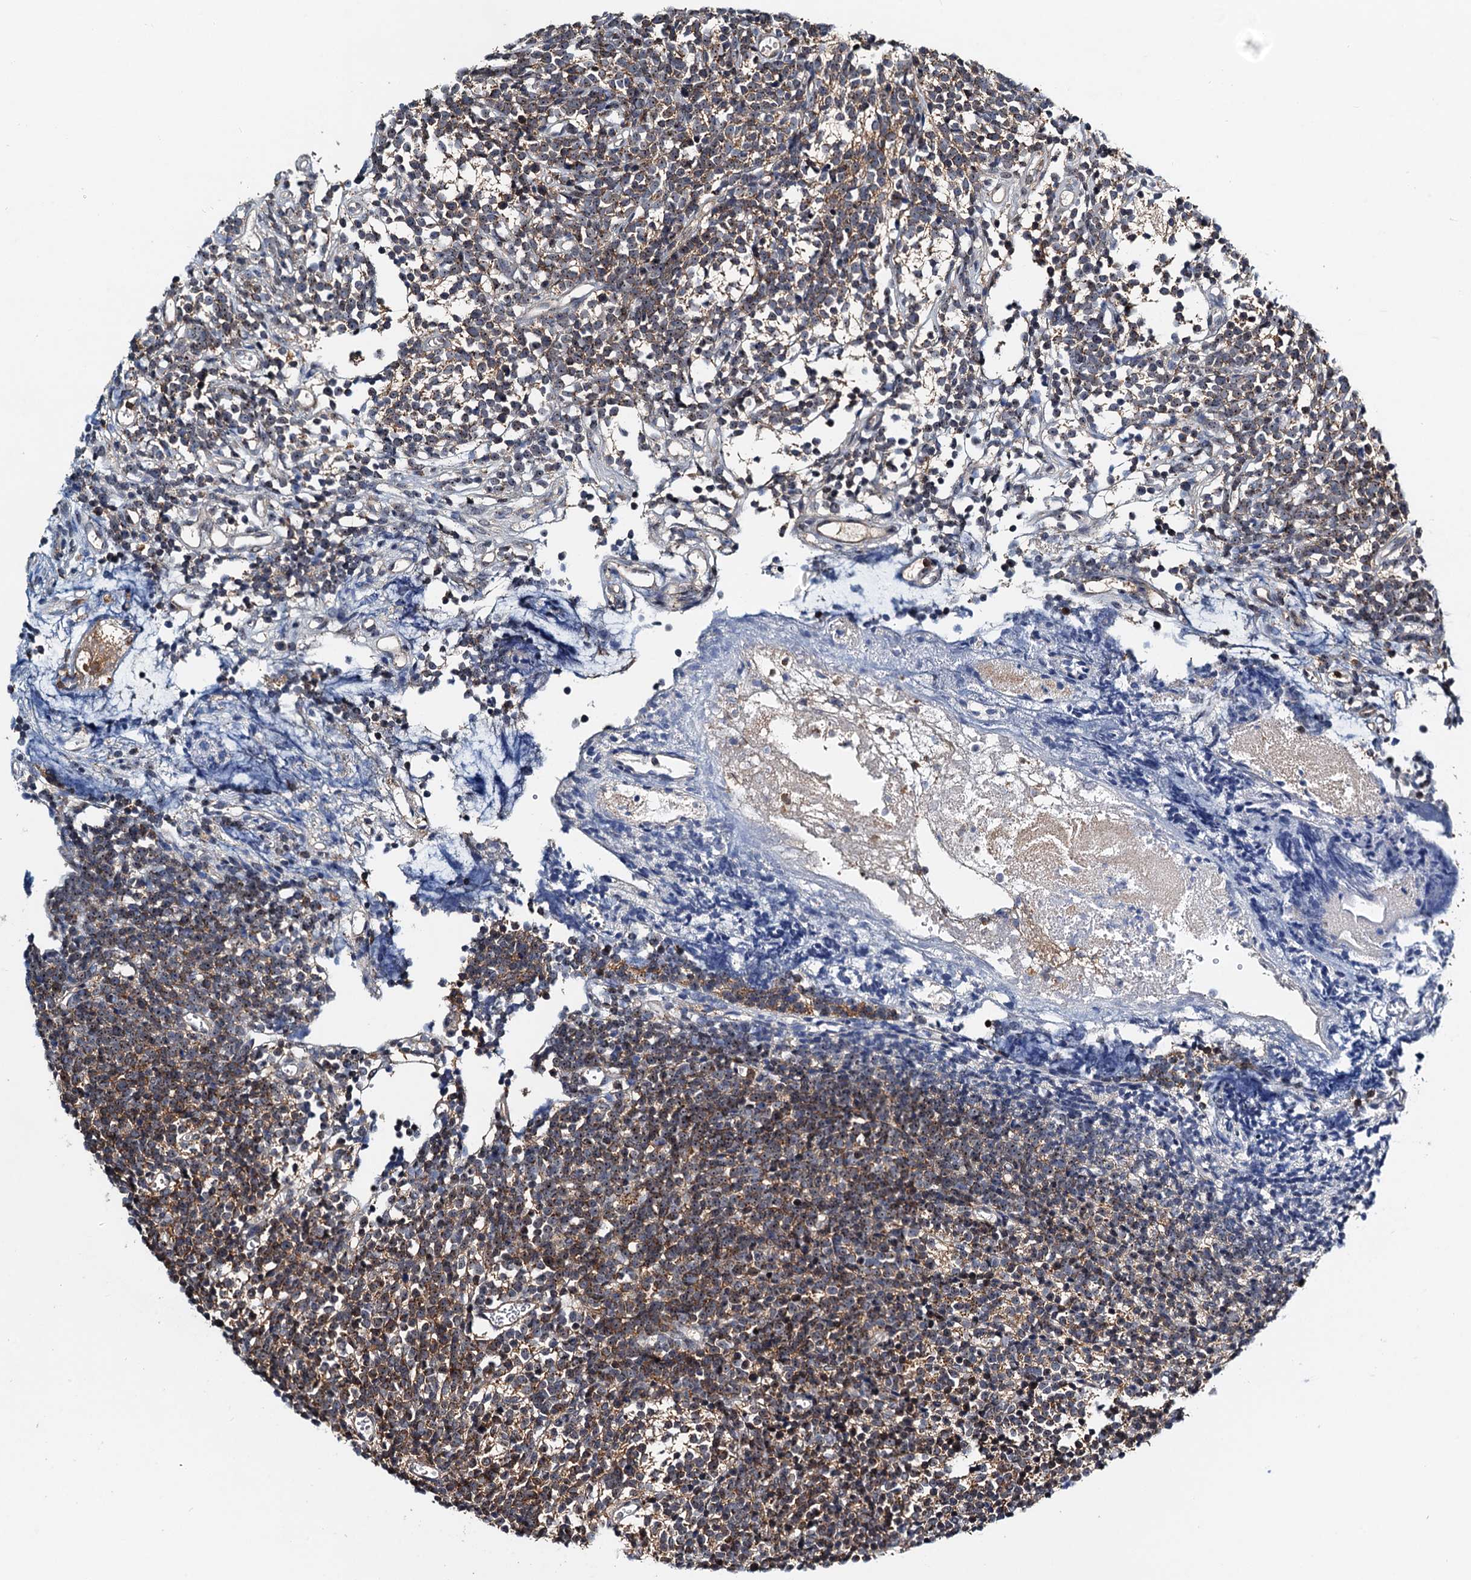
{"staining": {"intensity": "moderate", "quantity": "25%-75%", "location": "cytoplasmic/membranous"}, "tissue": "glioma", "cell_type": "Tumor cells", "image_type": "cancer", "snomed": [{"axis": "morphology", "description": "Glioma, malignant, Low grade"}, {"axis": "topography", "description": "Brain"}], "caption": "Protein expression analysis of human malignant glioma (low-grade) reveals moderate cytoplasmic/membranous positivity in about 25%-75% of tumor cells.", "gene": "USP6NL", "patient": {"sex": "female", "age": 1}}